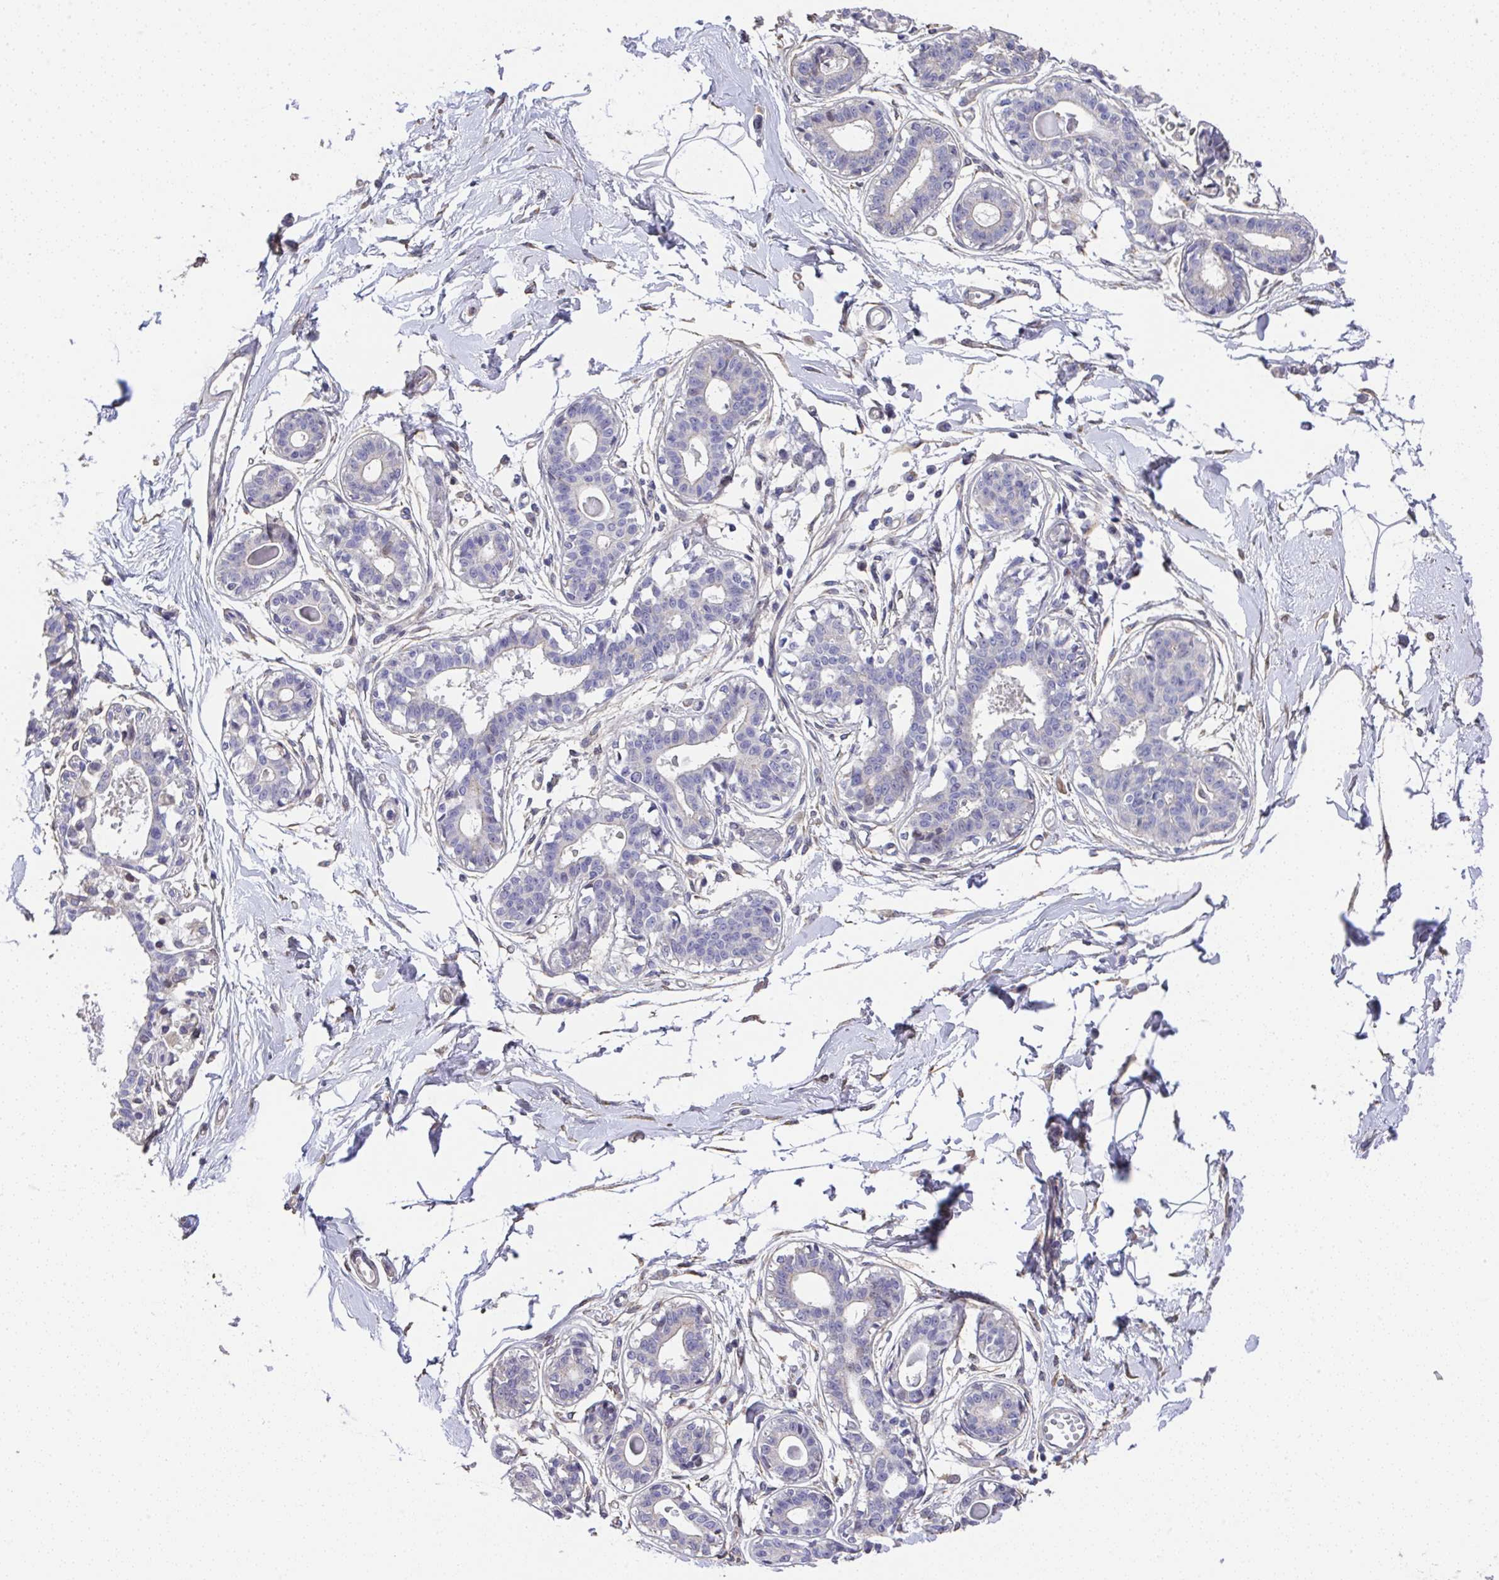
{"staining": {"intensity": "negative", "quantity": "none", "location": "none"}, "tissue": "breast", "cell_type": "Adipocytes", "image_type": "normal", "snomed": [{"axis": "morphology", "description": "Normal tissue, NOS"}, {"axis": "topography", "description": "Breast"}], "caption": "IHC photomicrograph of normal breast: breast stained with DAB displays no significant protein expression in adipocytes.", "gene": "RUNDC3B", "patient": {"sex": "female", "age": 45}}